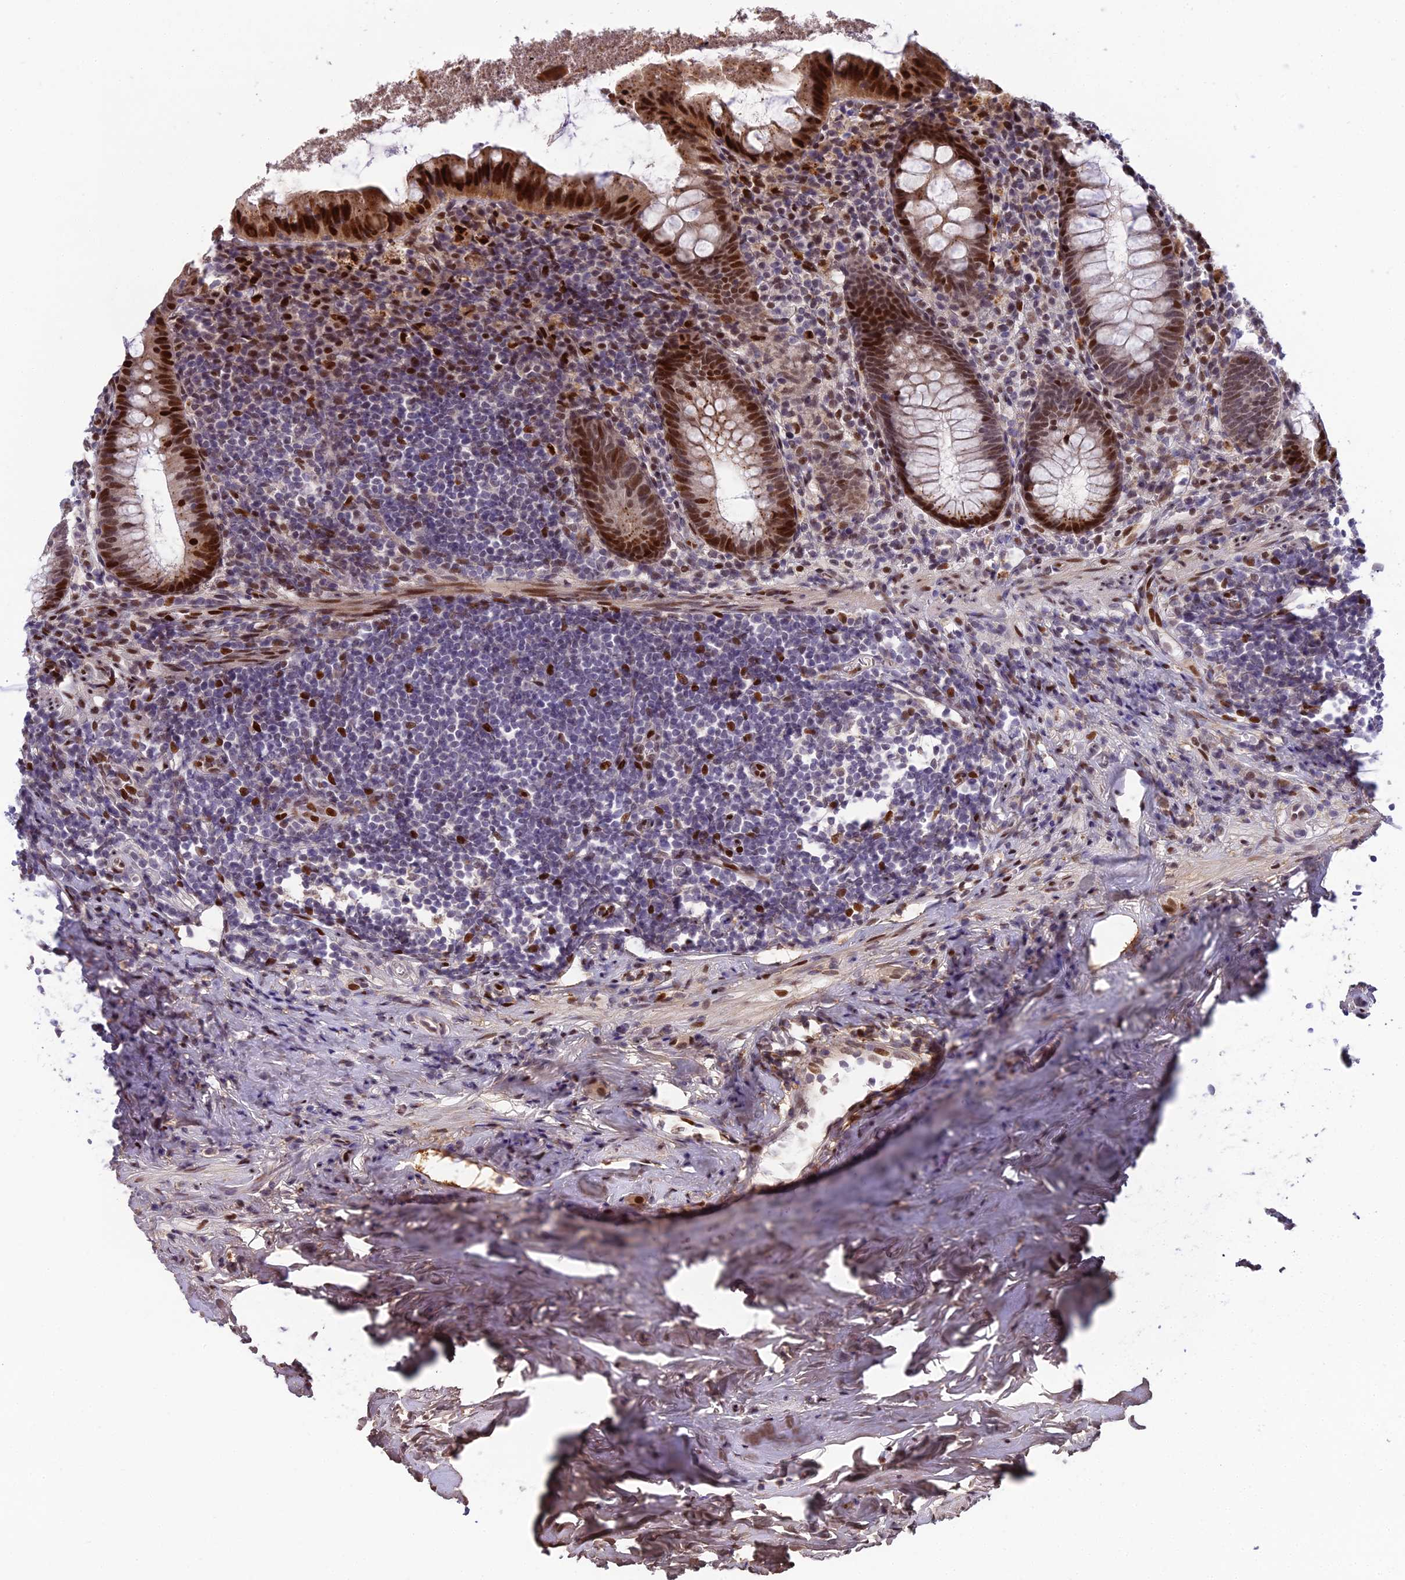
{"staining": {"intensity": "strong", "quantity": ">75%", "location": "cytoplasmic/membranous,nuclear"}, "tissue": "appendix", "cell_type": "Glandular cells", "image_type": "normal", "snomed": [{"axis": "morphology", "description": "Normal tissue, NOS"}, {"axis": "topography", "description": "Appendix"}], "caption": "Protein staining by IHC shows strong cytoplasmic/membranous,nuclear staining in approximately >75% of glandular cells in benign appendix.", "gene": "ZNF707", "patient": {"sex": "female", "age": 51}}